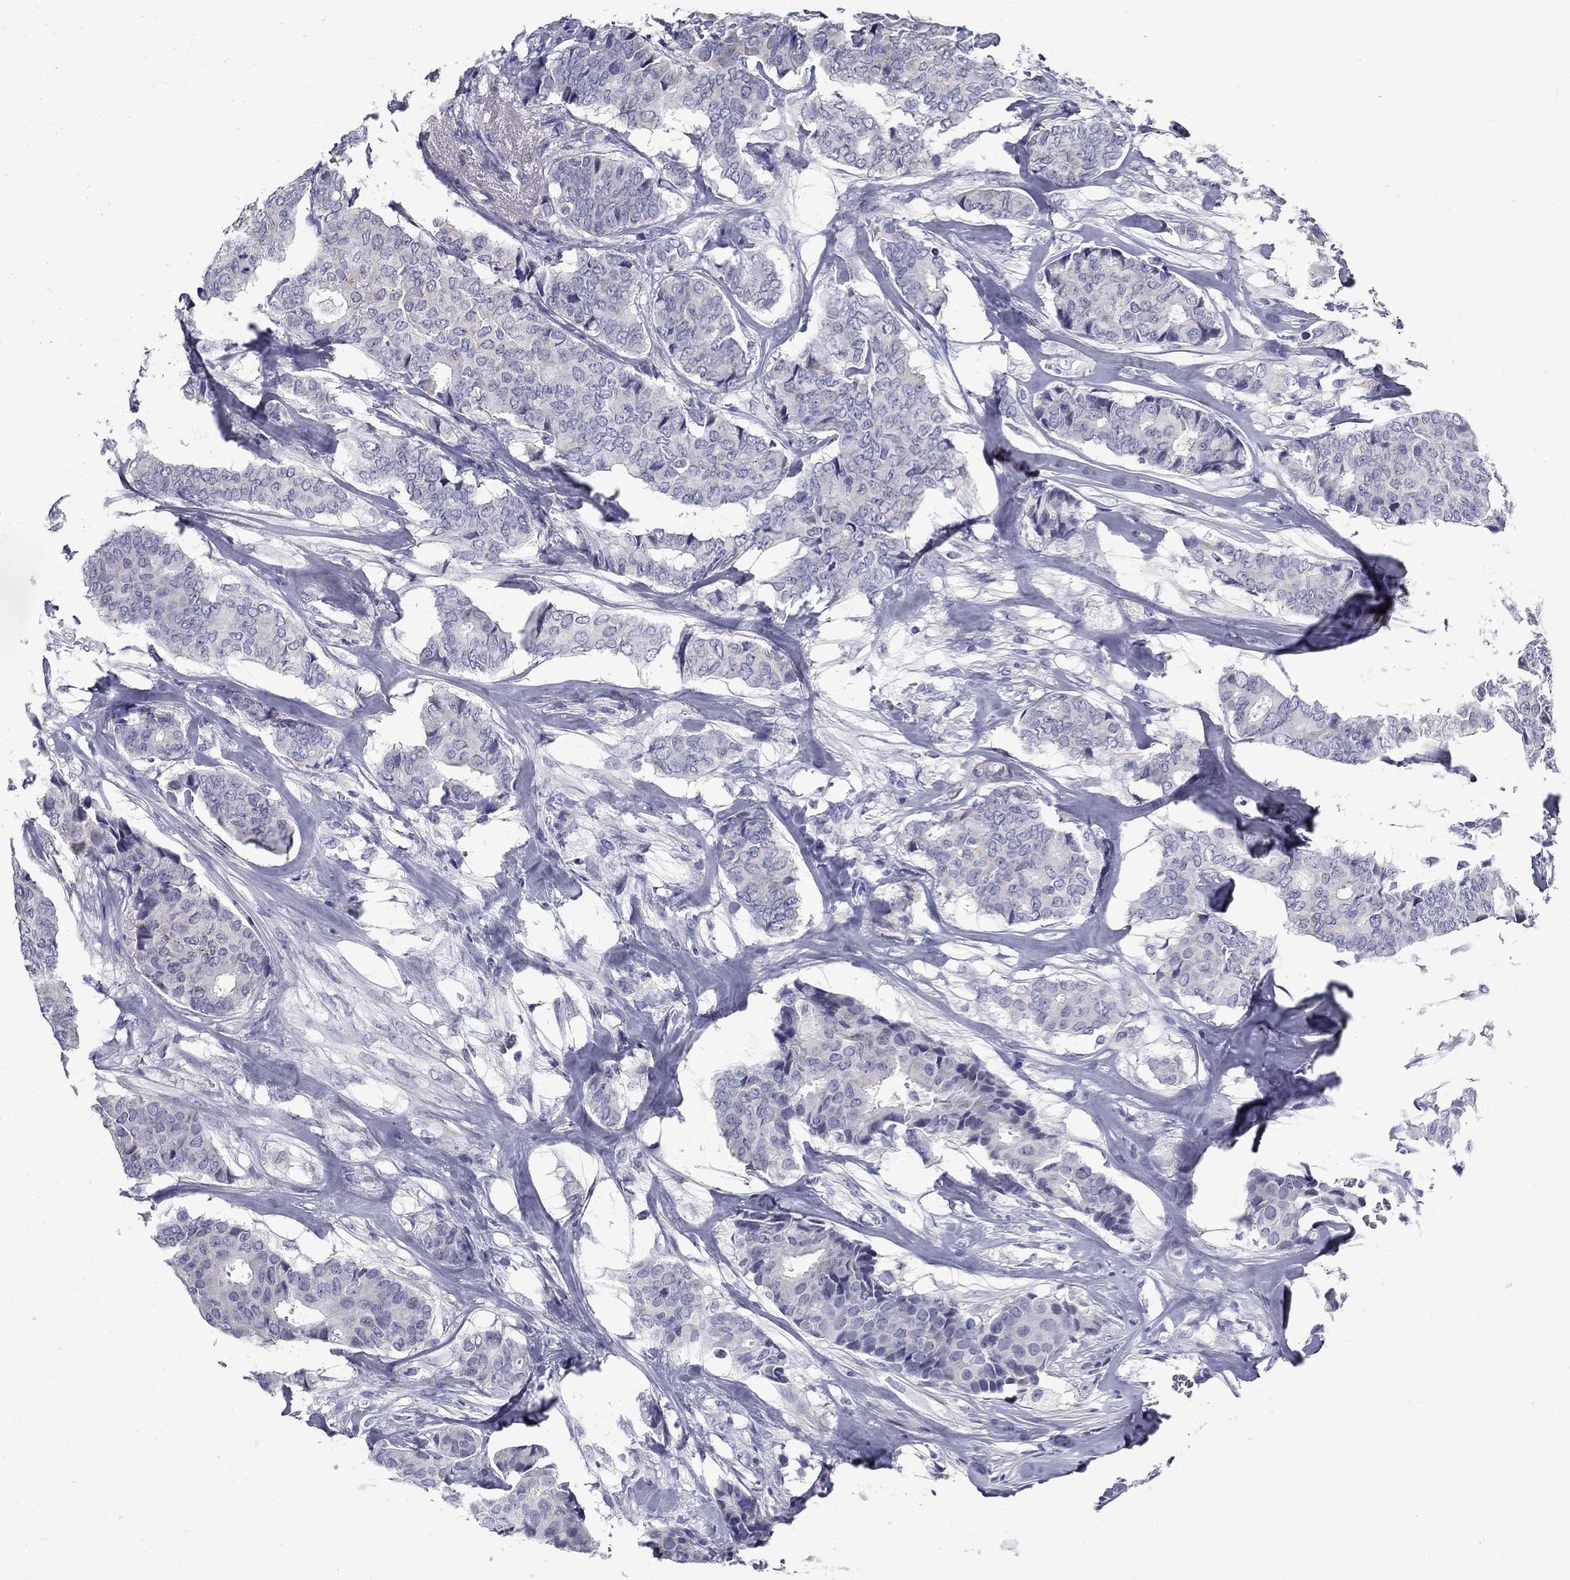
{"staining": {"intensity": "negative", "quantity": "none", "location": "none"}, "tissue": "breast cancer", "cell_type": "Tumor cells", "image_type": "cancer", "snomed": [{"axis": "morphology", "description": "Duct carcinoma"}, {"axis": "topography", "description": "Breast"}], "caption": "Photomicrograph shows no significant protein expression in tumor cells of breast intraductal carcinoma. (Brightfield microscopy of DAB immunohistochemistry (IHC) at high magnification).", "gene": "TGM4", "patient": {"sex": "female", "age": 75}}